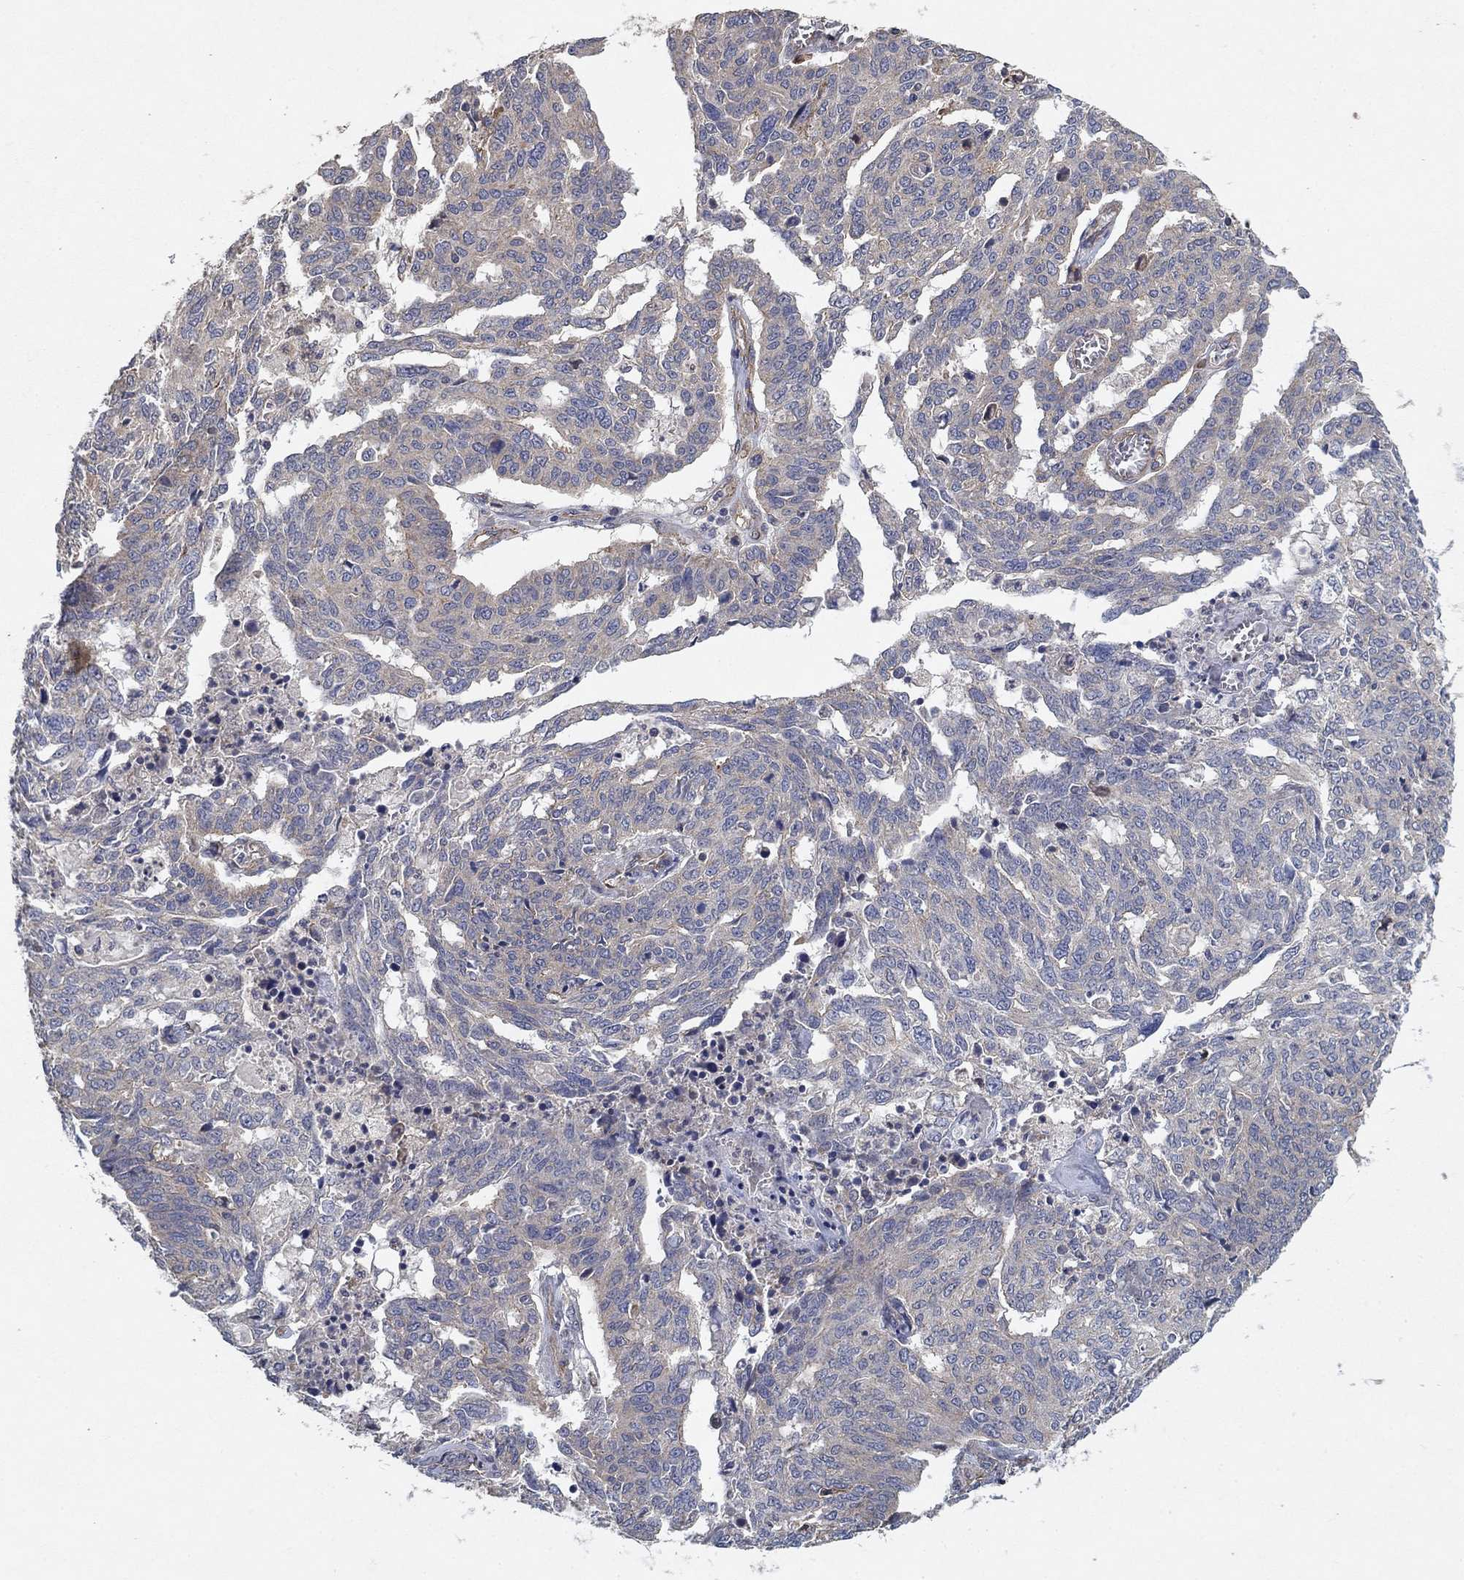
{"staining": {"intensity": "negative", "quantity": "none", "location": "none"}, "tissue": "ovarian cancer", "cell_type": "Tumor cells", "image_type": "cancer", "snomed": [{"axis": "morphology", "description": "Cystadenocarcinoma, serous, NOS"}, {"axis": "topography", "description": "Ovary"}], "caption": "Immunohistochemistry (IHC) histopathology image of neoplastic tissue: human ovarian cancer stained with DAB shows no significant protein positivity in tumor cells.", "gene": "MCUR1", "patient": {"sex": "female", "age": 67}}